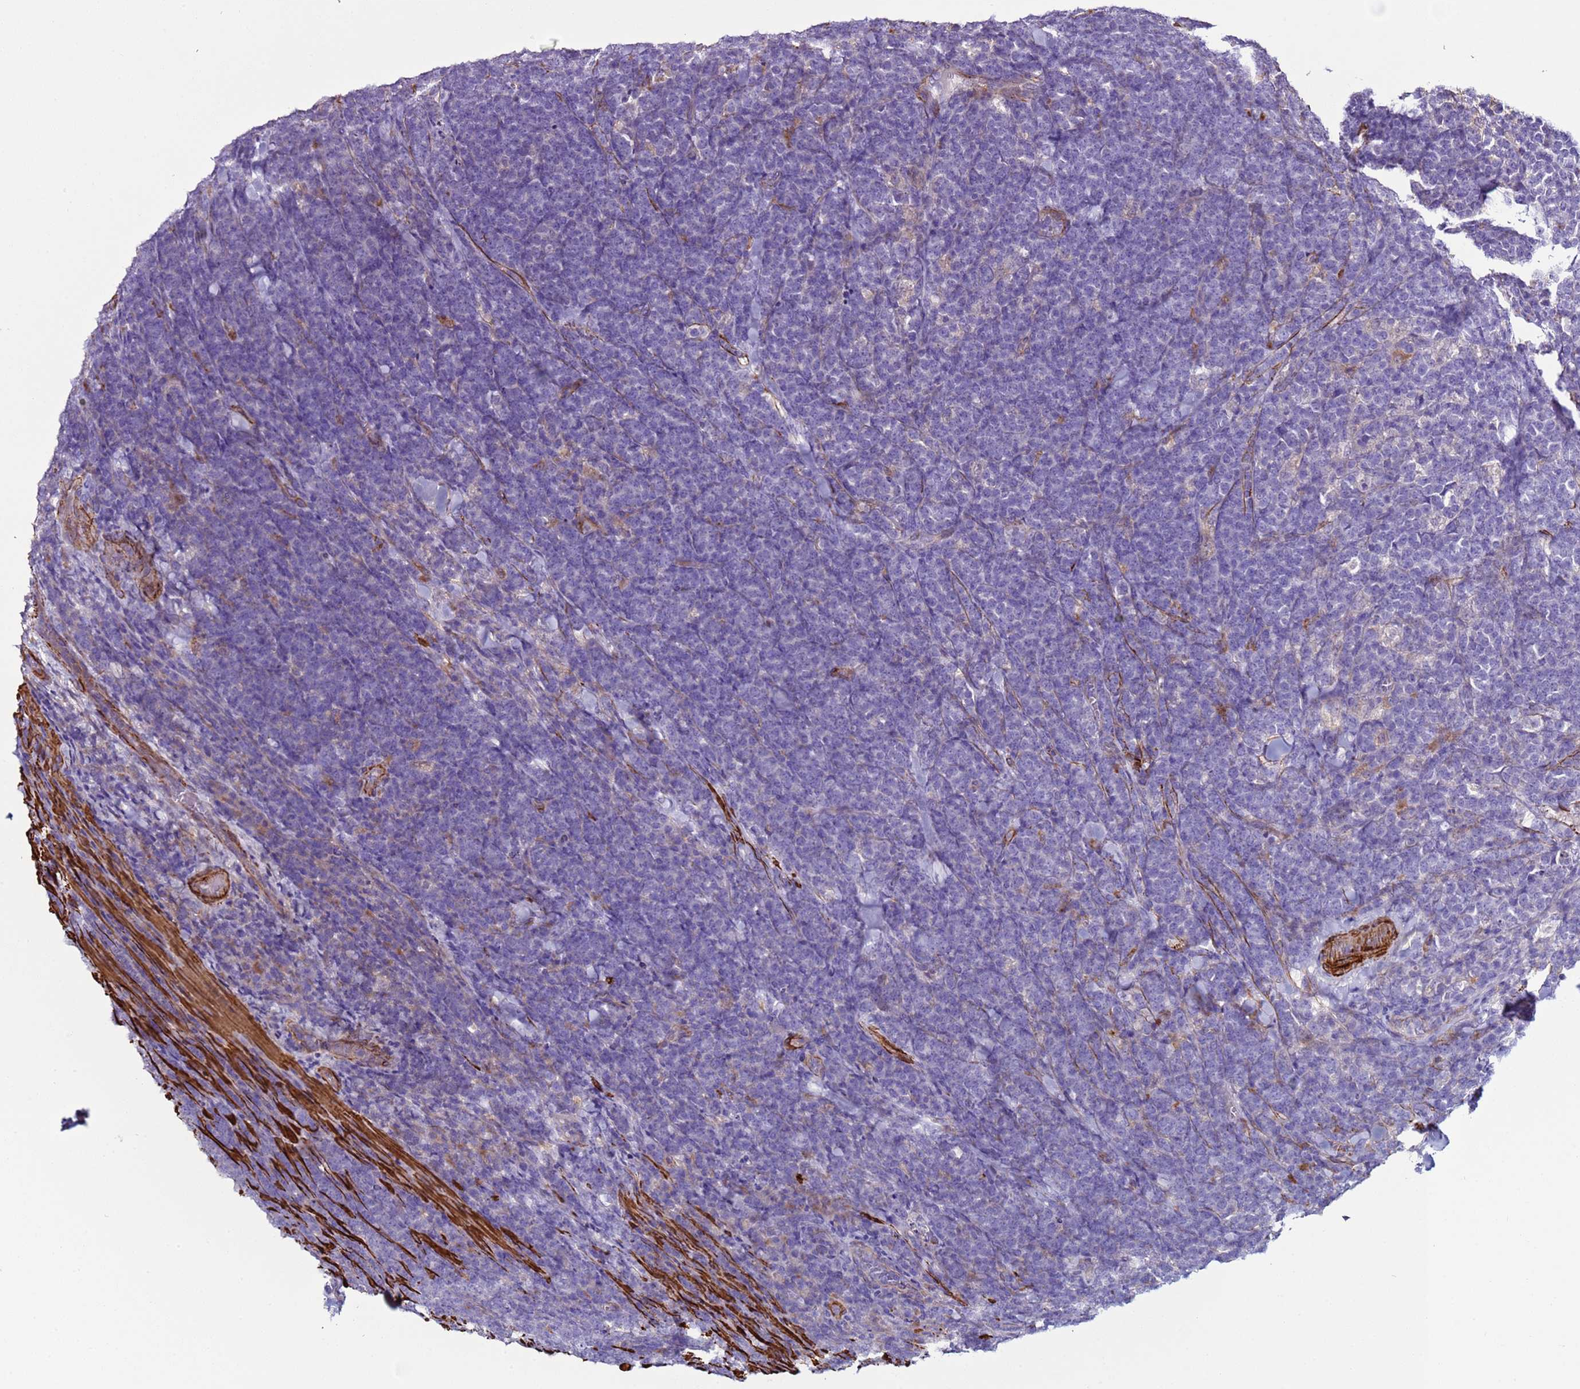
{"staining": {"intensity": "negative", "quantity": "none", "location": "none"}, "tissue": "lymphoma", "cell_type": "Tumor cells", "image_type": "cancer", "snomed": [{"axis": "morphology", "description": "Malignant lymphoma, non-Hodgkin's type, High grade"}, {"axis": "topography", "description": "Small intestine"}], "caption": "High magnification brightfield microscopy of high-grade malignant lymphoma, non-Hodgkin's type stained with DAB (3,3'-diaminobenzidine) (brown) and counterstained with hematoxylin (blue): tumor cells show no significant positivity.", "gene": "RABL2B", "patient": {"sex": "male", "age": 8}}